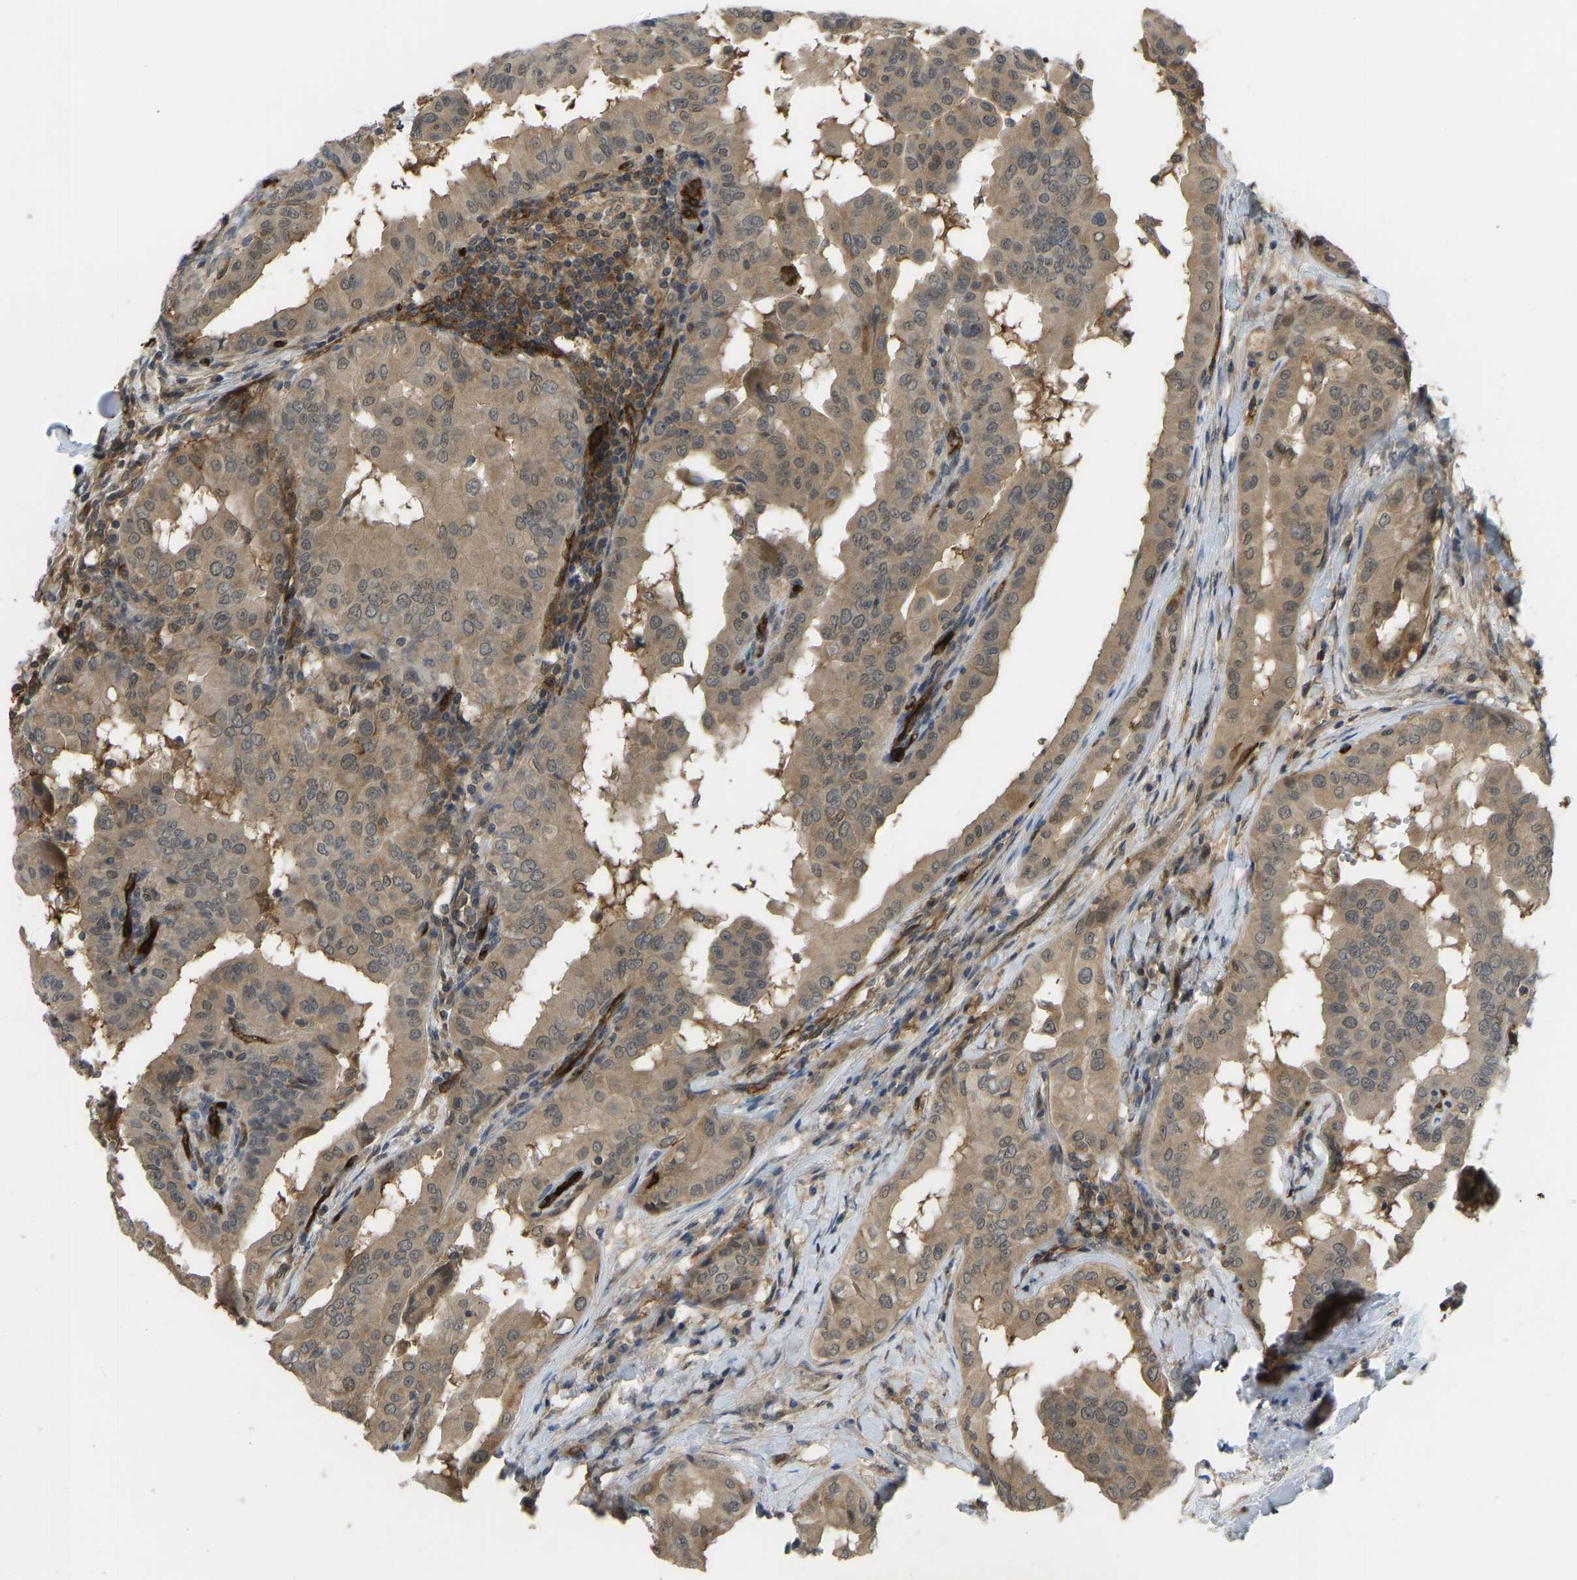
{"staining": {"intensity": "moderate", "quantity": ">75%", "location": "cytoplasmic/membranous"}, "tissue": "thyroid cancer", "cell_type": "Tumor cells", "image_type": "cancer", "snomed": [{"axis": "morphology", "description": "Papillary adenocarcinoma, NOS"}, {"axis": "topography", "description": "Thyroid gland"}], "caption": "IHC image of papillary adenocarcinoma (thyroid) stained for a protein (brown), which demonstrates medium levels of moderate cytoplasmic/membranous staining in approximately >75% of tumor cells.", "gene": "CCT8", "patient": {"sex": "male", "age": 33}}